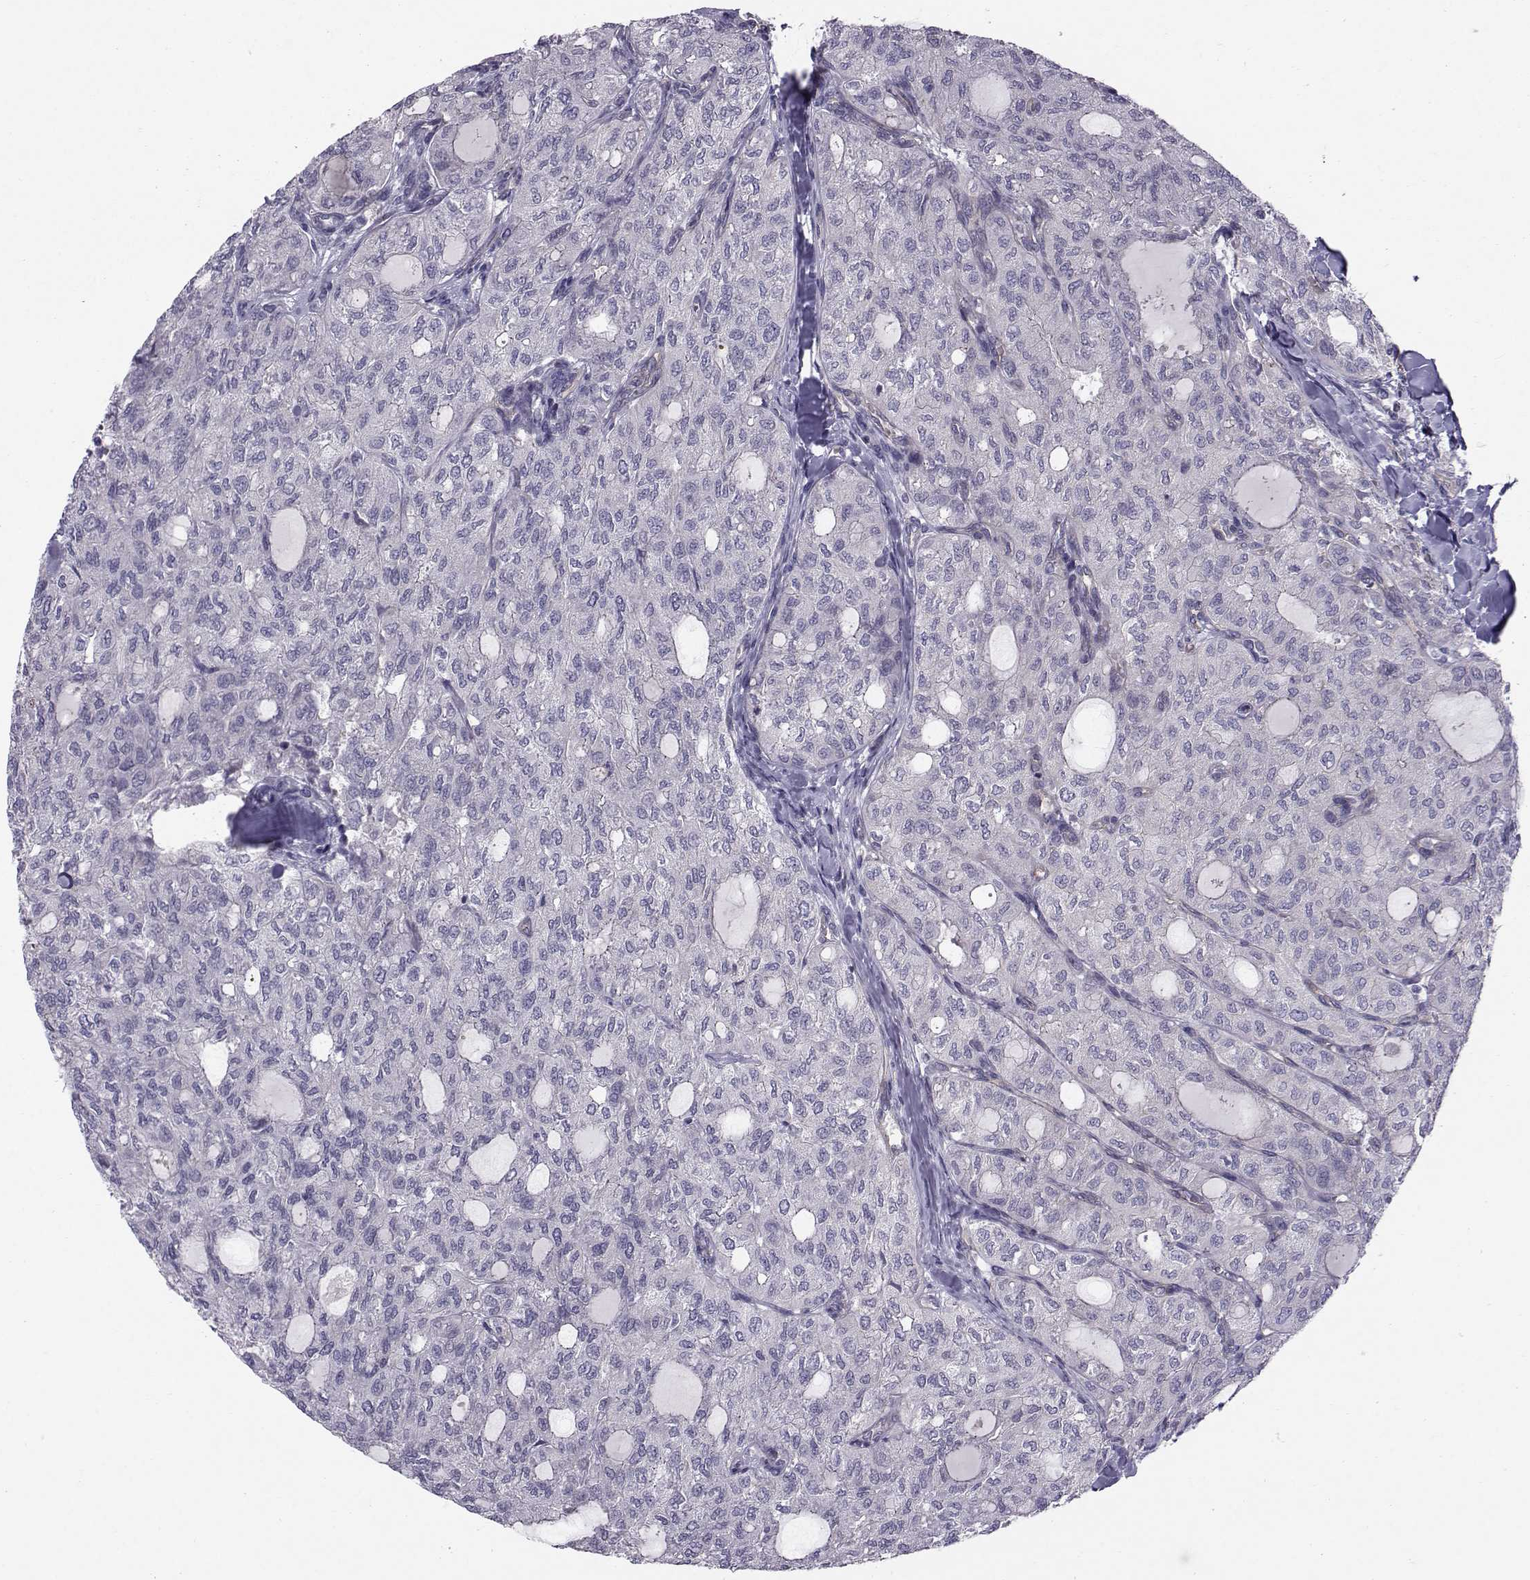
{"staining": {"intensity": "negative", "quantity": "none", "location": "none"}, "tissue": "thyroid cancer", "cell_type": "Tumor cells", "image_type": "cancer", "snomed": [{"axis": "morphology", "description": "Follicular adenoma carcinoma, NOS"}, {"axis": "topography", "description": "Thyroid gland"}], "caption": "High power microscopy histopathology image of an immunohistochemistry (IHC) histopathology image of thyroid cancer (follicular adenoma carcinoma), revealing no significant positivity in tumor cells.", "gene": "QPCT", "patient": {"sex": "male", "age": 75}}